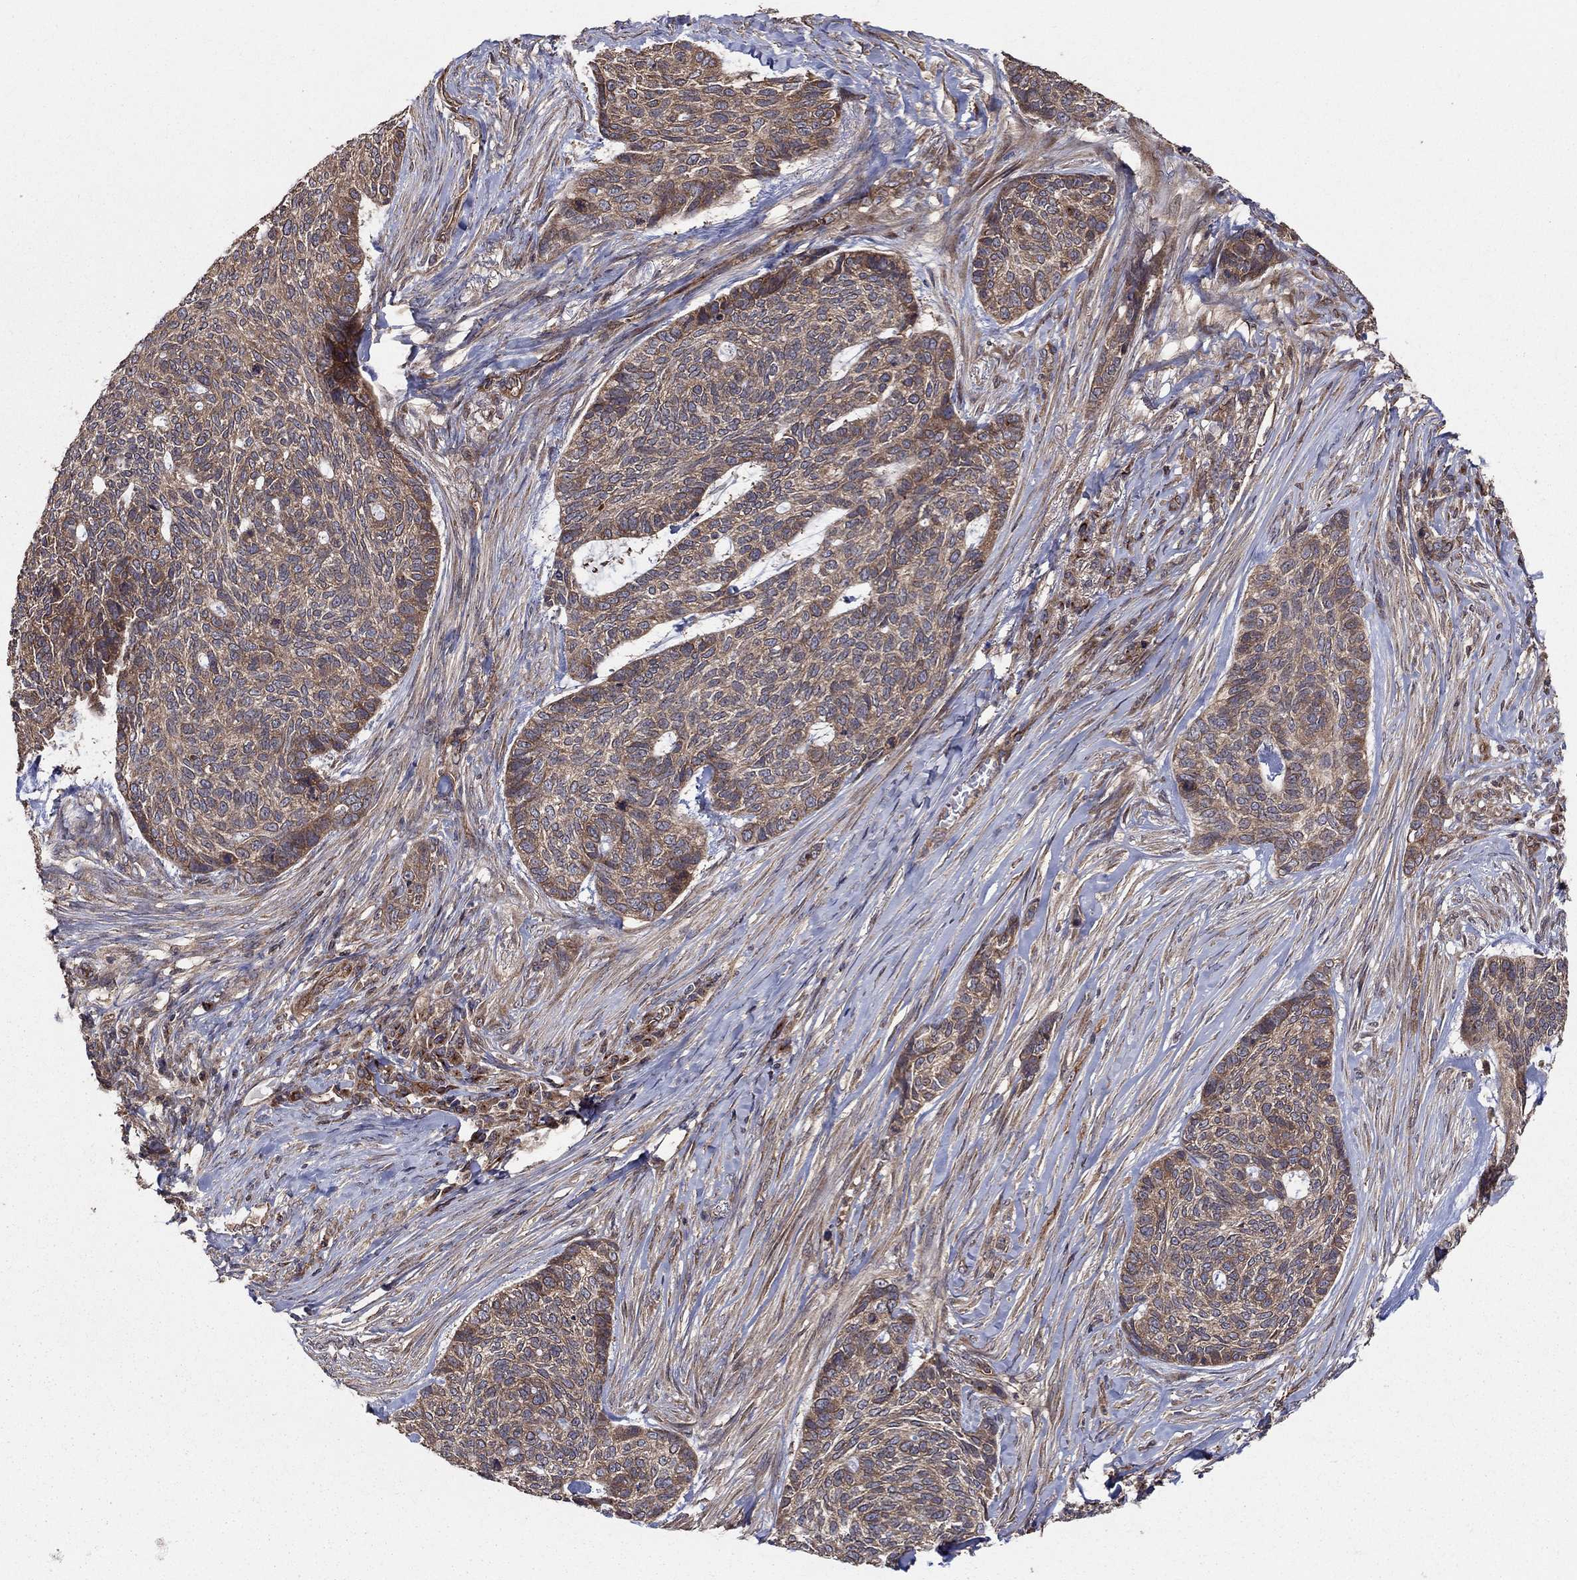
{"staining": {"intensity": "weak", "quantity": ">75%", "location": "cytoplasmic/membranous"}, "tissue": "skin cancer", "cell_type": "Tumor cells", "image_type": "cancer", "snomed": [{"axis": "morphology", "description": "Basal cell carcinoma"}, {"axis": "topography", "description": "Skin"}], "caption": "Immunohistochemistry of basal cell carcinoma (skin) exhibits low levels of weak cytoplasmic/membranous staining in about >75% of tumor cells.", "gene": "BMERB1", "patient": {"sex": "female", "age": 69}}